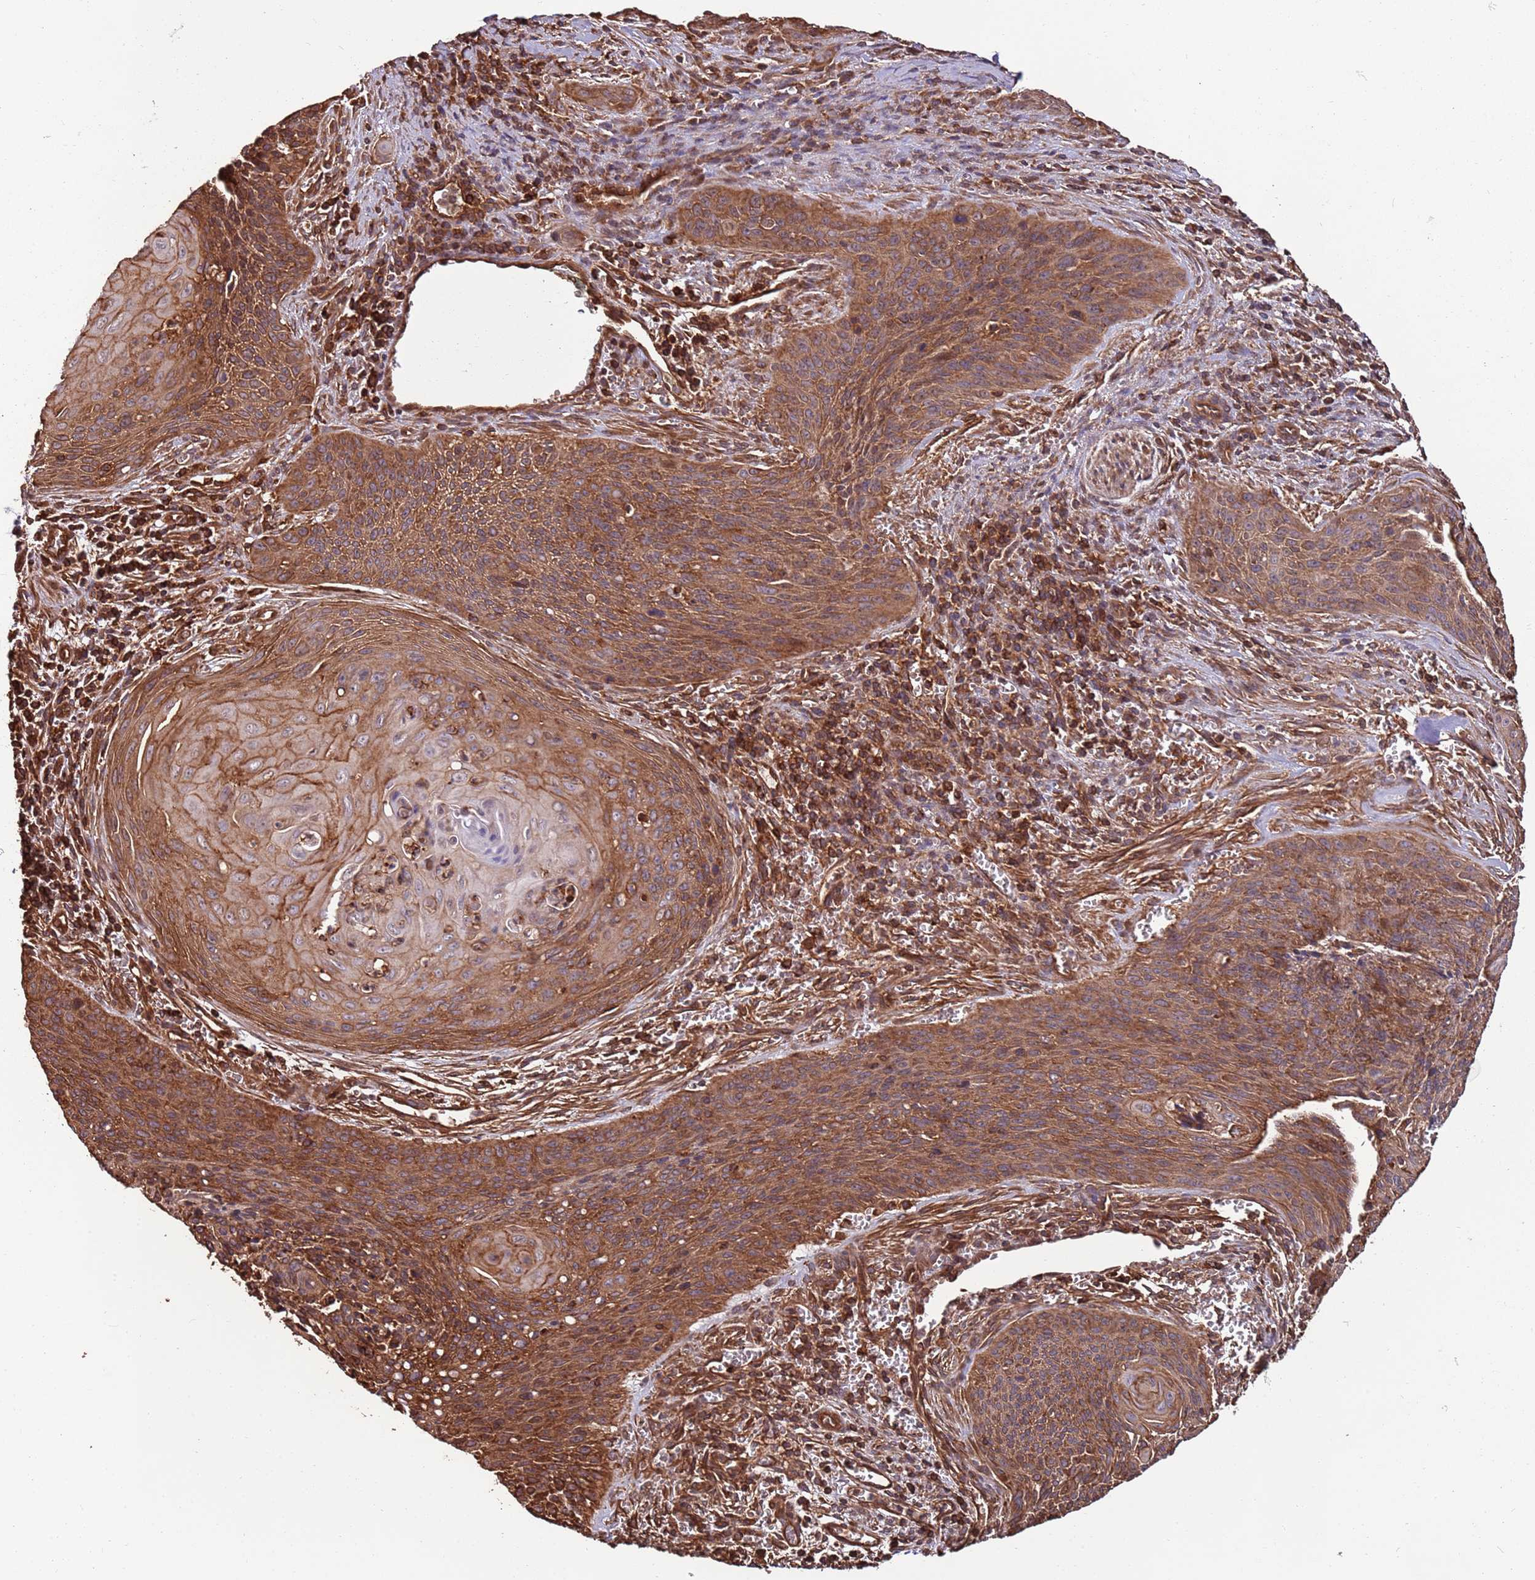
{"staining": {"intensity": "strong", "quantity": ">75%", "location": "cytoplasmic/membranous"}, "tissue": "cervical cancer", "cell_type": "Tumor cells", "image_type": "cancer", "snomed": [{"axis": "morphology", "description": "Squamous cell carcinoma, NOS"}, {"axis": "topography", "description": "Cervix"}], "caption": "IHC of cervical squamous cell carcinoma reveals high levels of strong cytoplasmic/membranous expression in approximately >75% of tumor cells.", "gene": "ACVR2A", "patient": {"sex": "female", "age": 55}}